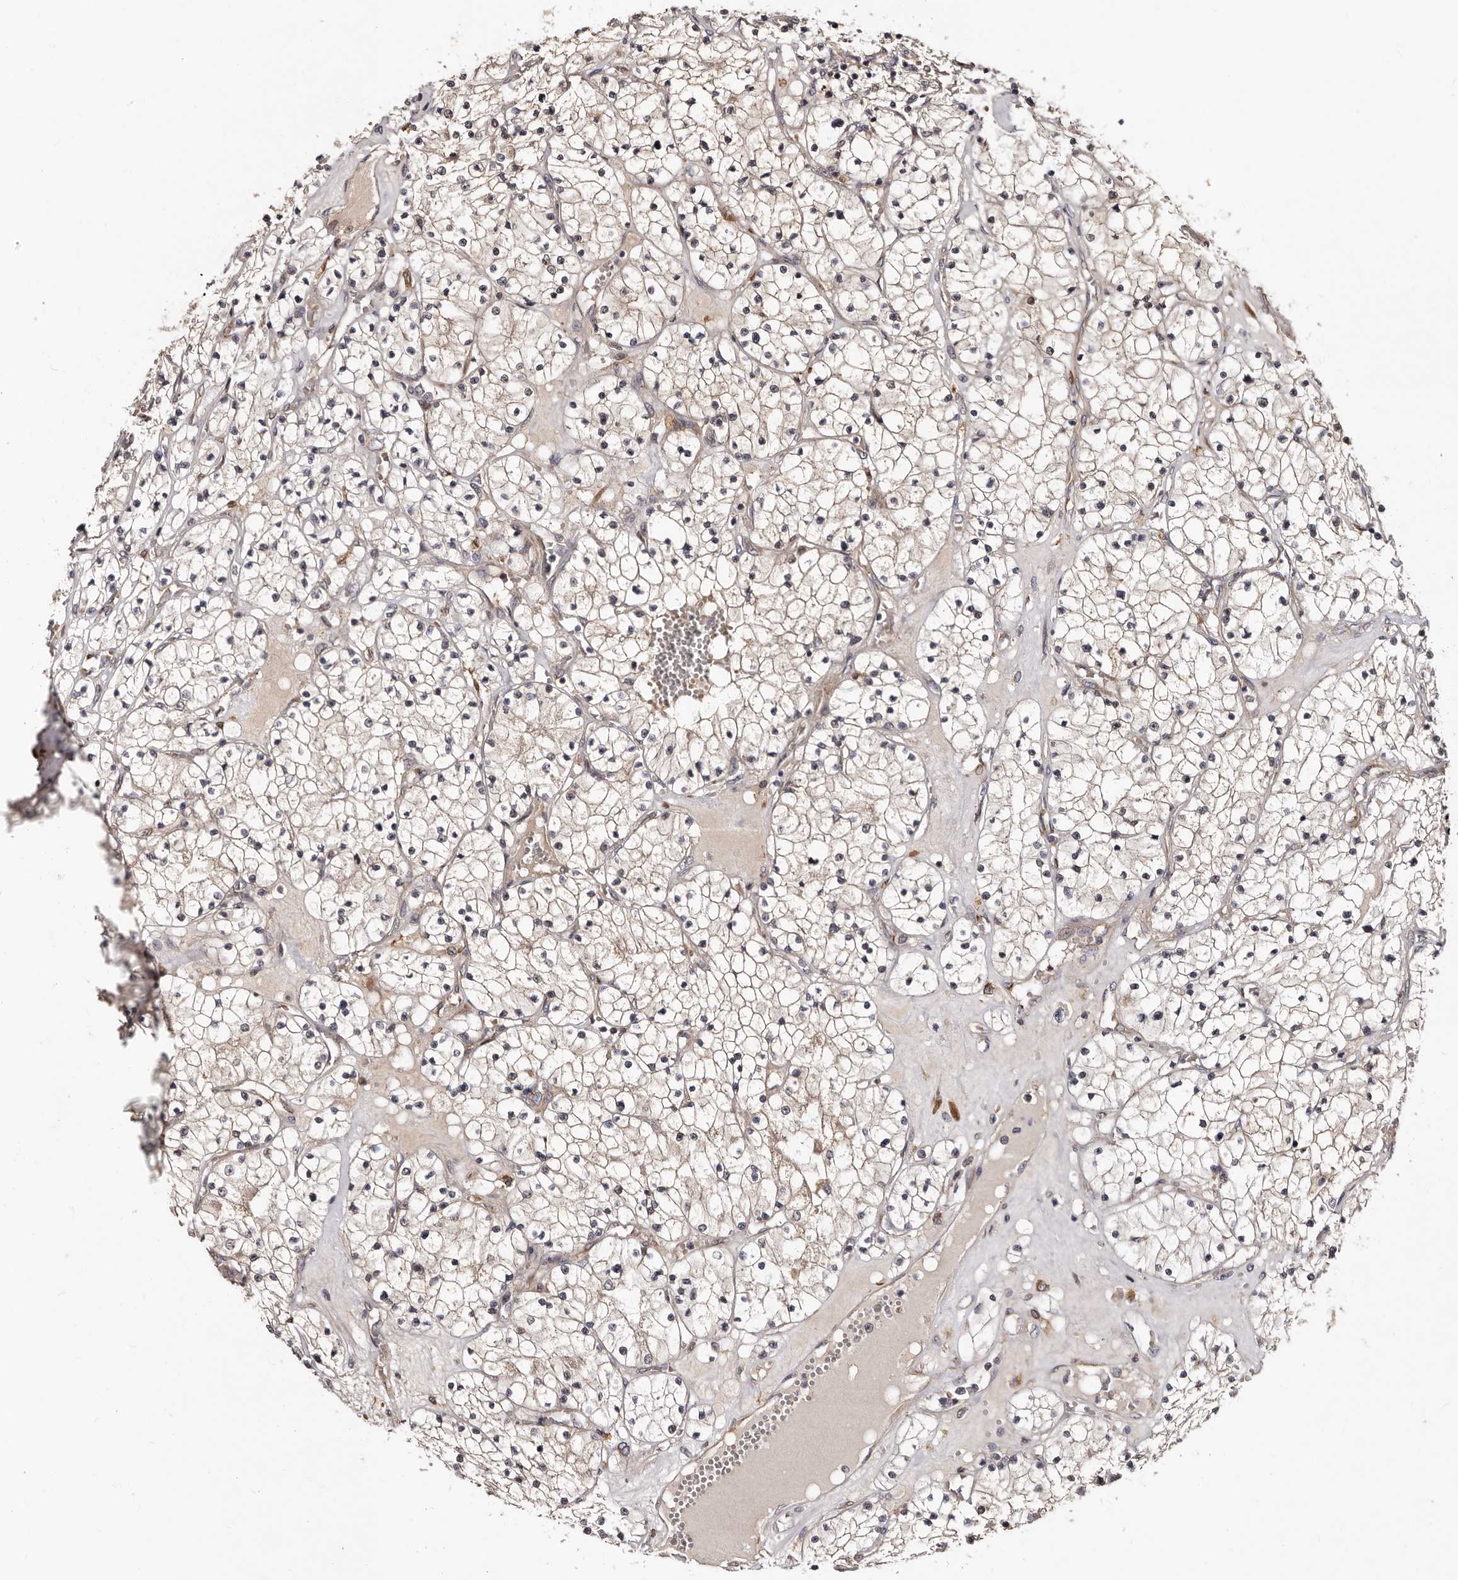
{"staining": {"intensity": "negative", "quantity": "none", "location": "none"}, "tissue": "renal cancer", "cell_type": "Tumor cells", "image_type": "cancer", "snomed": [{"axis": "morphology", "description": "Normal tissue, NOS"}, {"axis": "morphology", "description": "Adenocarcinoma, NOS"}, {"axis": "topography", "description": "Kidney"}], "caption": "This histopathology image is of renal cancer stained with immunohistochemistry to label a protein in brown with the nuclei are counter-stained blue. There is no expression in tumor cells. (IHC, brightfield microscopy, high magnification).", "gene": "TBC1D22B", "patient": {"sex": "male", "age": 68}}